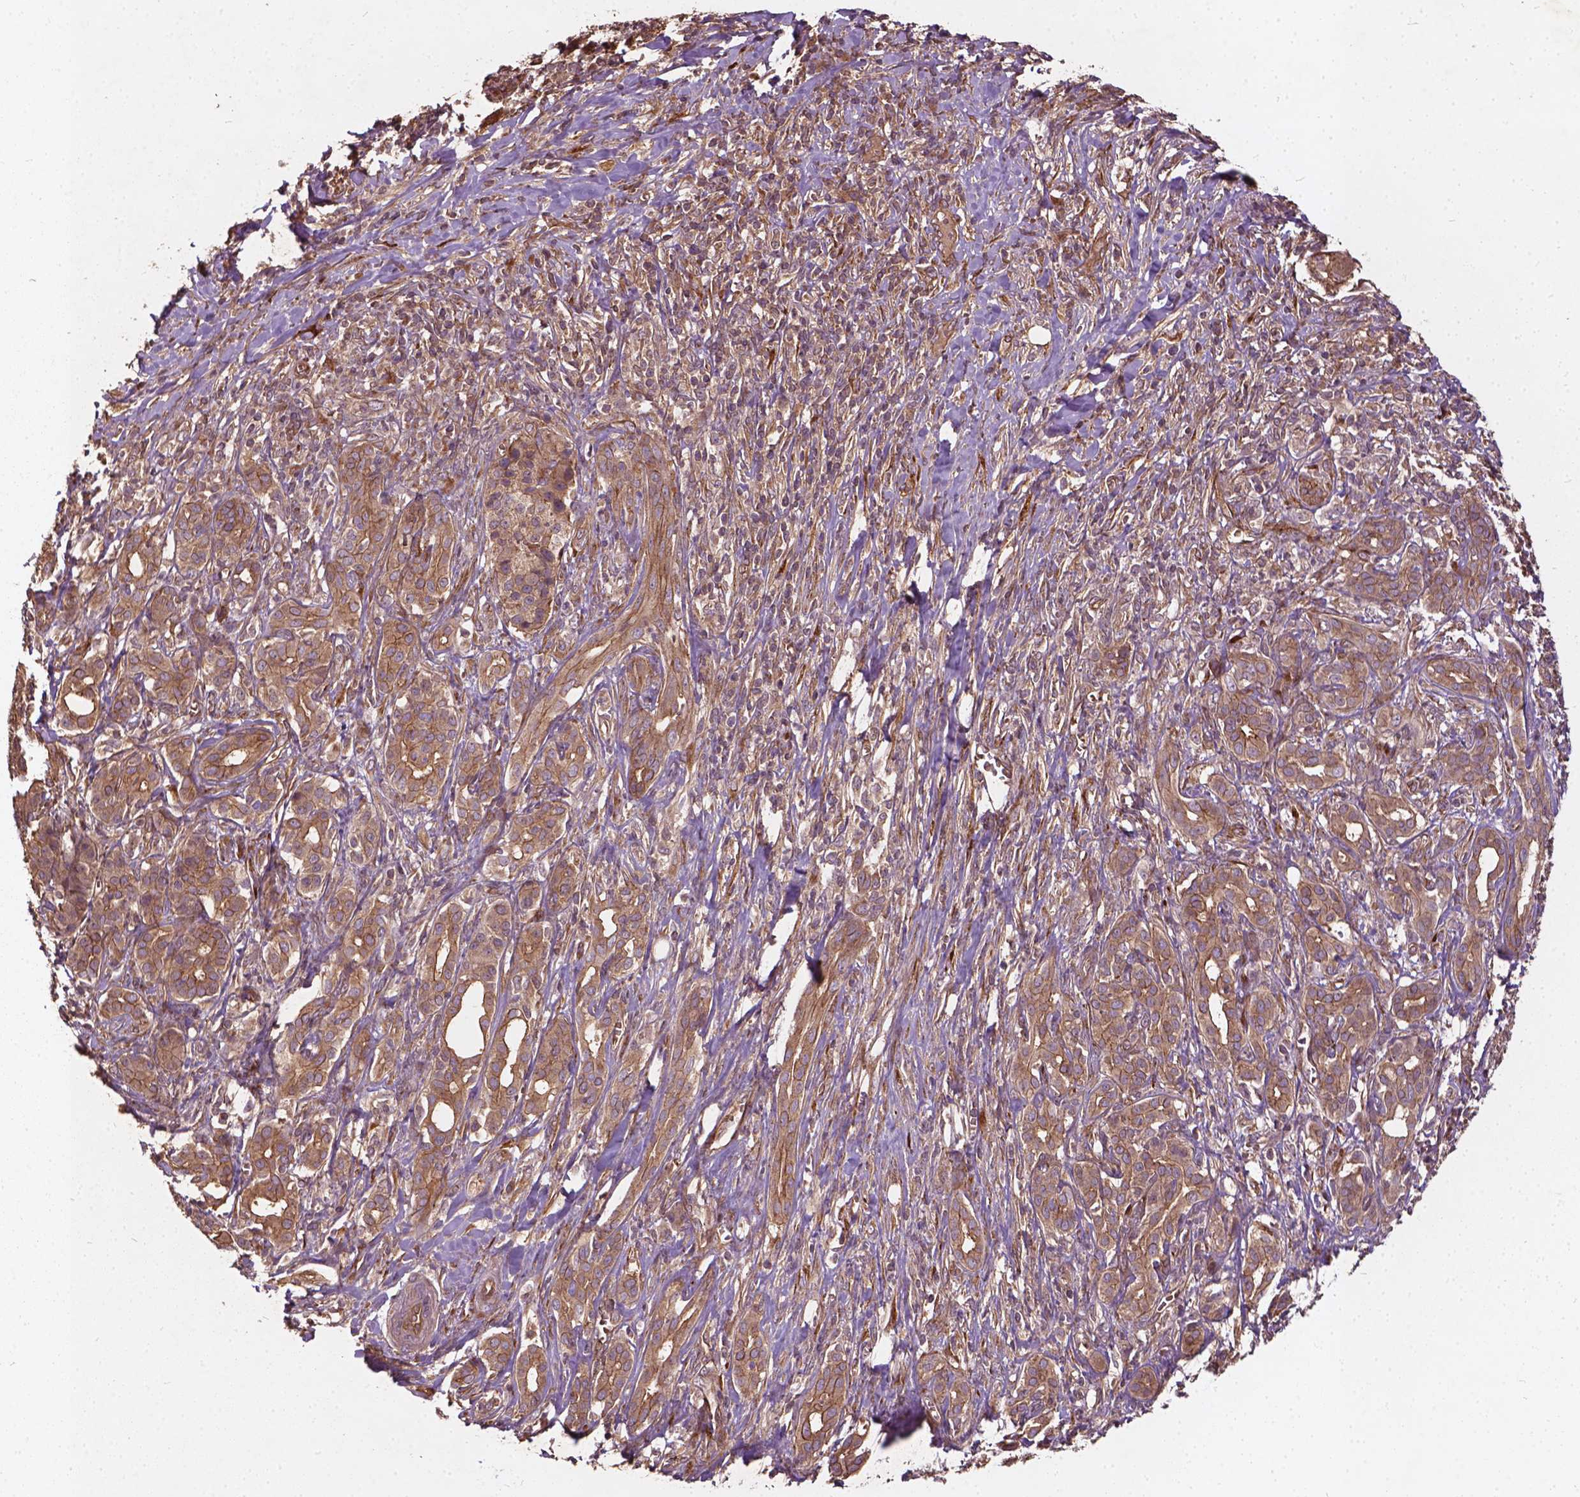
{"staining": {"intensity": "moderate", "quantity": ">75%", "location": "cytoplasmic/membranous"}, "tissue": "pancreatic cancer", "cell_type": "Tumor cells", "image_type": "cancer", "snomed": [{"axis": "morphology", "description": "Adenocarcinoma, NOS"}, {"axis": "topography", "description": "Pancreas"}], "caption": "Pancreatic cancer (adenocarcinoma) stained for a protein displays moderate cytoplasmic/membranous positivity in tumor cells. (IHC, brightfield microscopy, high magnification).", "gene": "UBXN2A", "patient": {"sex": "male", "age": 61}}